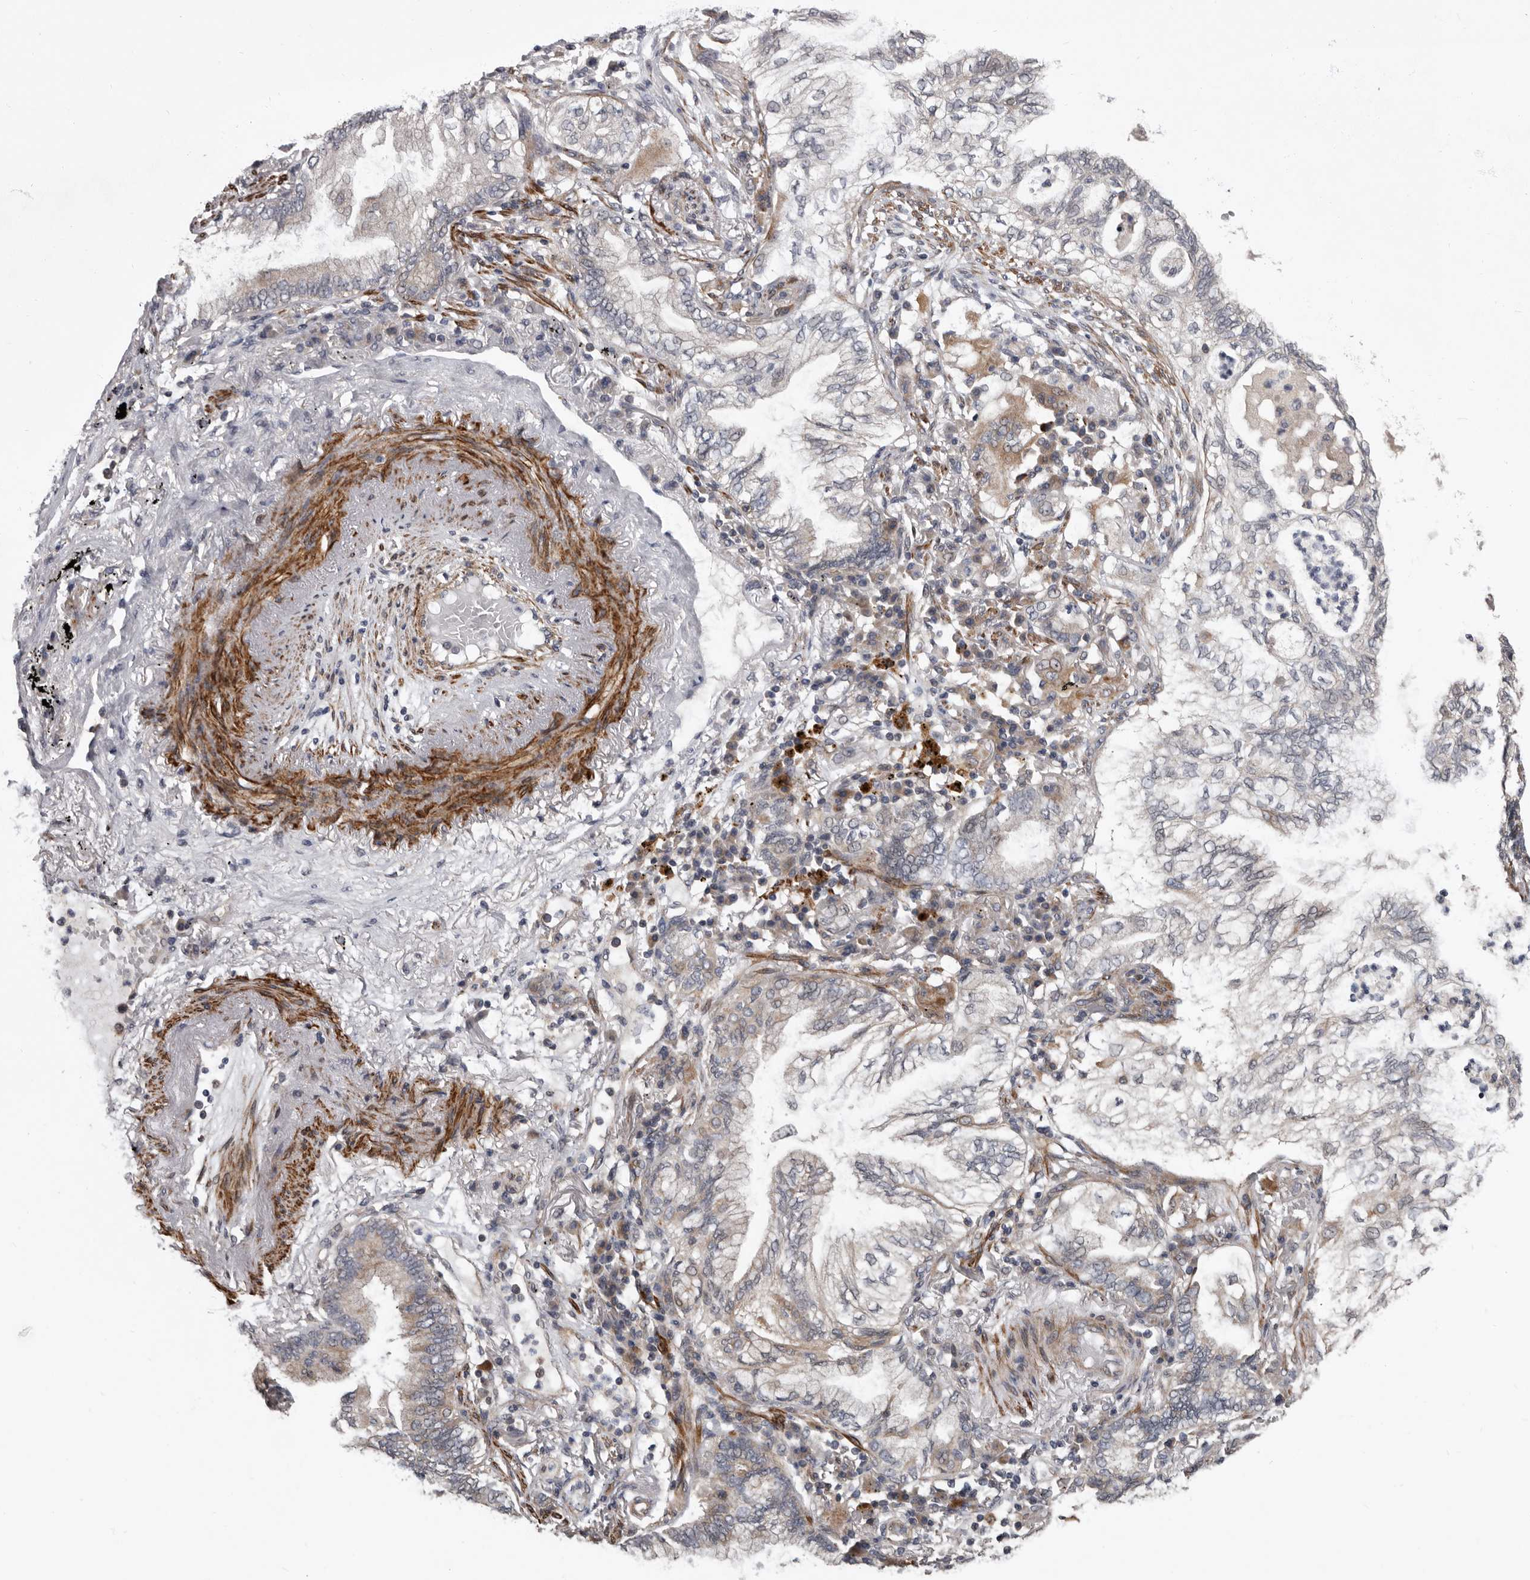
{"staining": {"intensity": "weak", "quantity": "<25%", "location": "cytoplasmic/membranous"}, "tissue": "lung cancer", "cell_type": "Tumor cells", "image_type": "cancer", "snomed": [{"axis": "morphology", "description": "Adenocarcinoma, NOS"}, {"axis": "topography", "description": "Lung"}], "caption": "Immunohistochemistry of adenocarcinoma (lung) shows no expression in tumor cells.", "gene": "FGFR4", "patient": {"sex": "female", "age": 70}}